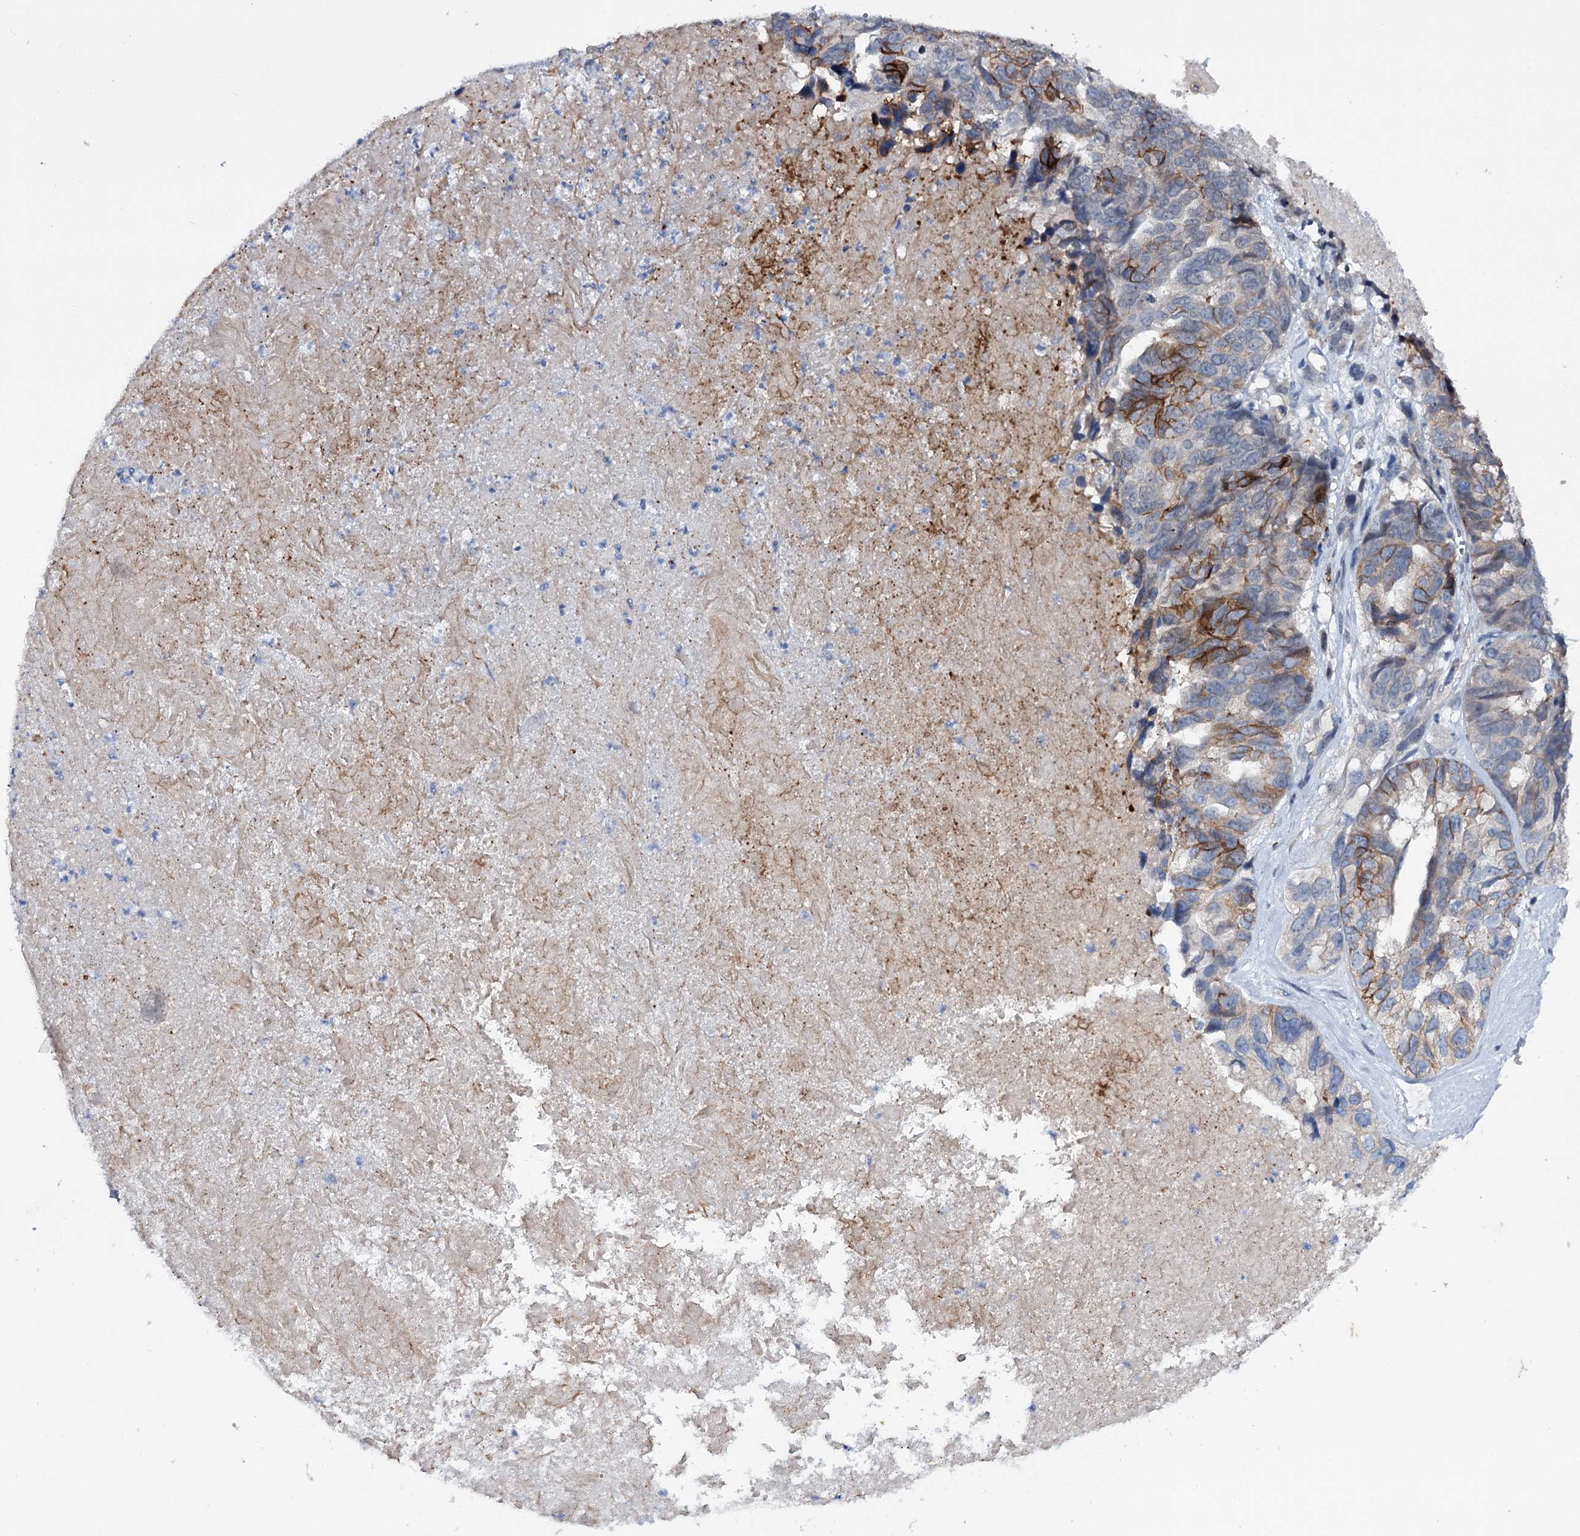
{"staining": {"intensity": "strong", "quantity": "<25%", "location": "cytoplasmic/membranous"}, "tissue": "ovarian cancer", "cell_type": "Tumor cells", "image_type": "cancer", "snomed": [{"axis": "morphology", "description": "Cystadenocarcinoma, serous, NOS"}, {"axis": "topography", "description": "Ovary"}], "caption": "Immunohistochemical staining of human ovarian cancer (serous cystadenocarcinoma) reveals strong cytoplasmic/membranous protein positivity in approximately <25% of tumor cells.", "gene": "MID1IP1", "patient": {"sex": "female", "age": 79}}